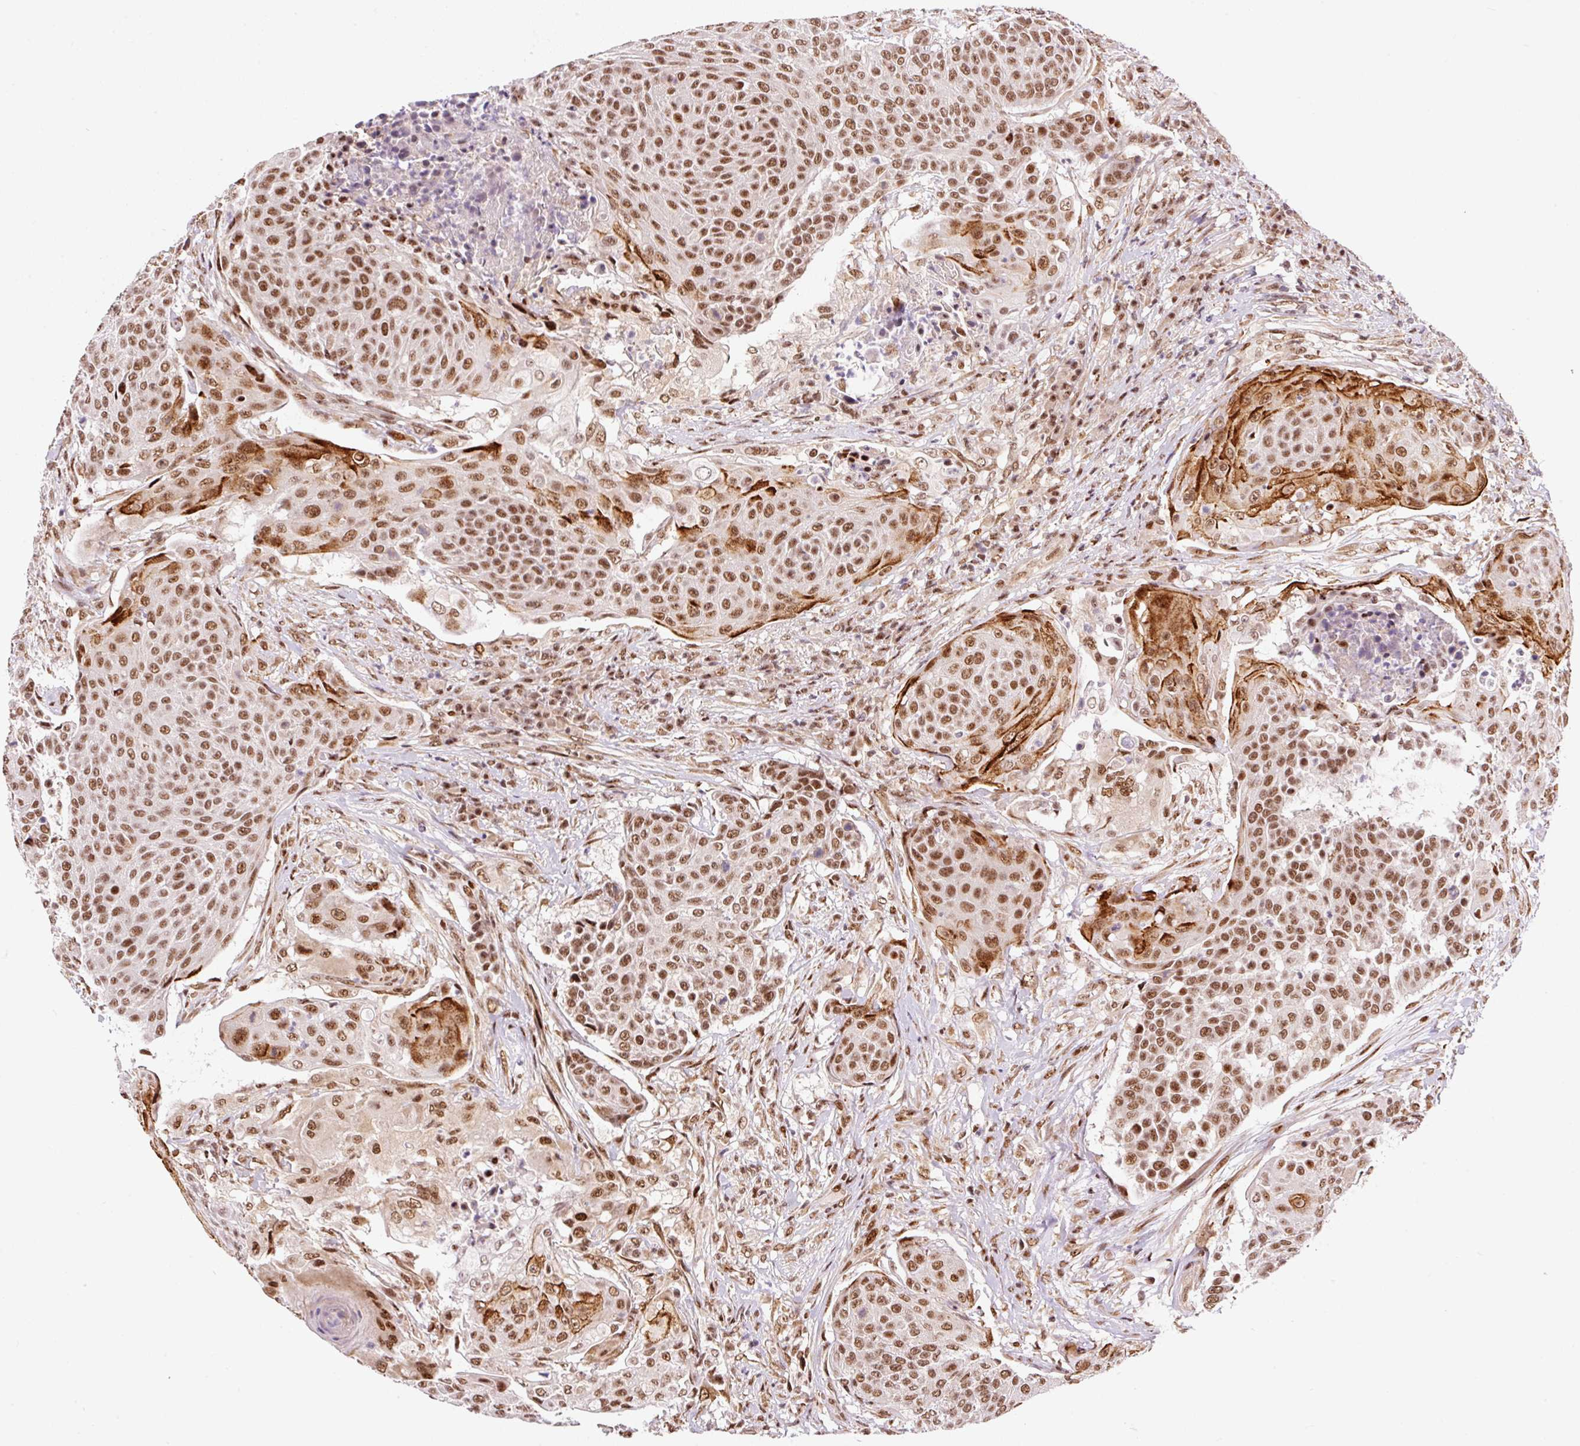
{"staining": {"intensity": "moderate", "quantity": ">75%", "location": "cytoplasmic/membranous,nuclear"}, "tissue": "urothelial cancer", "cell_type": "Tumor cells", "image_type": "cancer", "snomed": [{"axis": "morphology", "description": "Urothelial carcinoma, High grade"}, {"axis": "topography", "description": "Urinary bladder"}], "caption": "An immunohistochemistry micrograph of tumor tissue is shown. Protein staining in brown highlights moderate cytoplasmic/membranous and nuclear positivity in urothelial cancer within tumor cells.", "gene": "INTS8", "patient": {"sex": "female", "age": 63}}